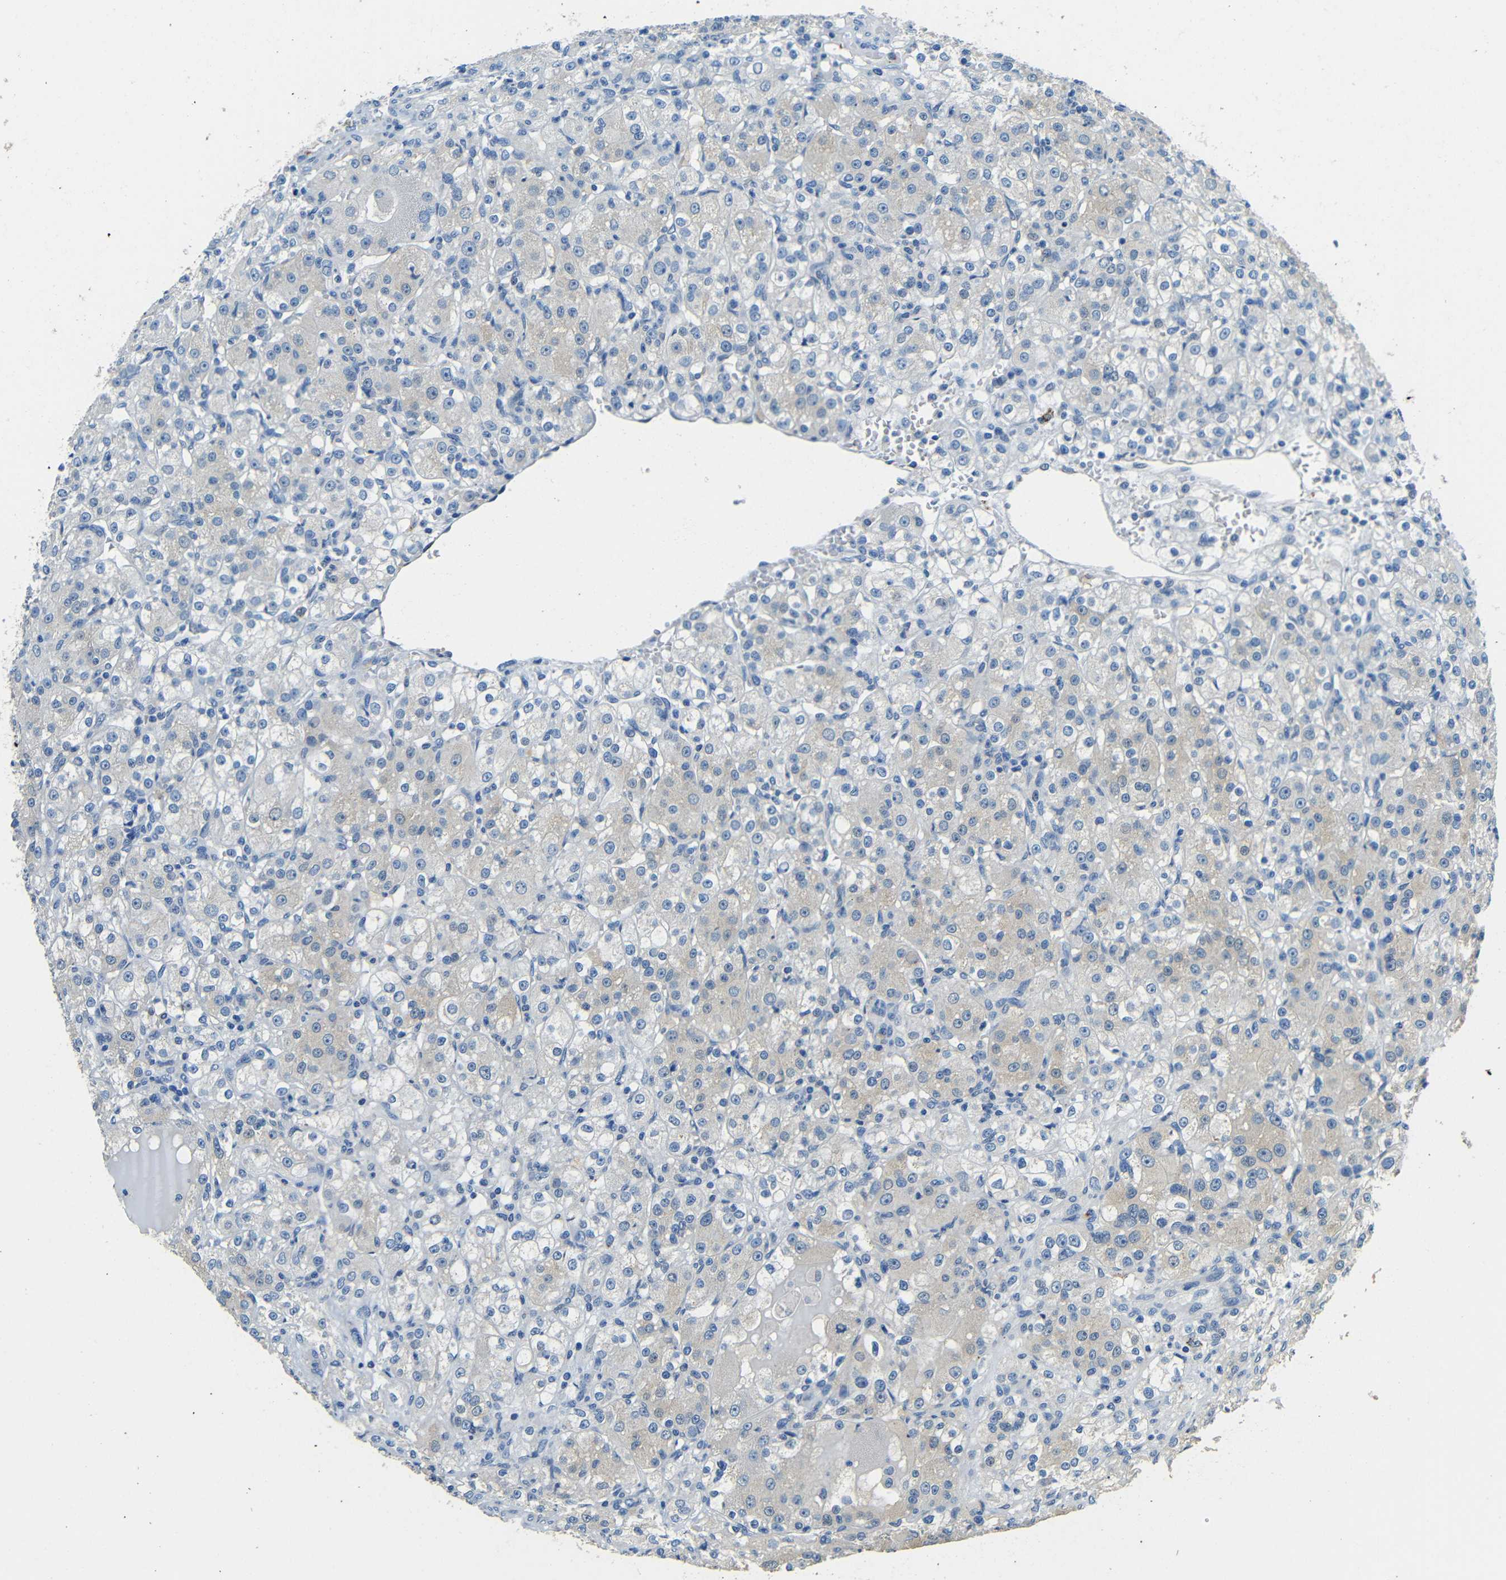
{"staining": {"intensity": "negative", "quantity": "none", "location": "none"}, "tissue": "renal cancer", "cell_type": "Tumor cells", "image_type": "cancer", "snomed": [{"axis": "morphology", "description": "Normal tissue, NOS"}, {"axis": "morphology", "description": "Adenocarcinoma, NOS"}, {"axis": "topography", "description": "Kidney"}], "caption": "IHC micrograph of renal cancer stained for a protein (brown), which demonstrates no expression in tumor cells.", "gene": "FMO5", "patient": {"sex": "male", "age": 61}}